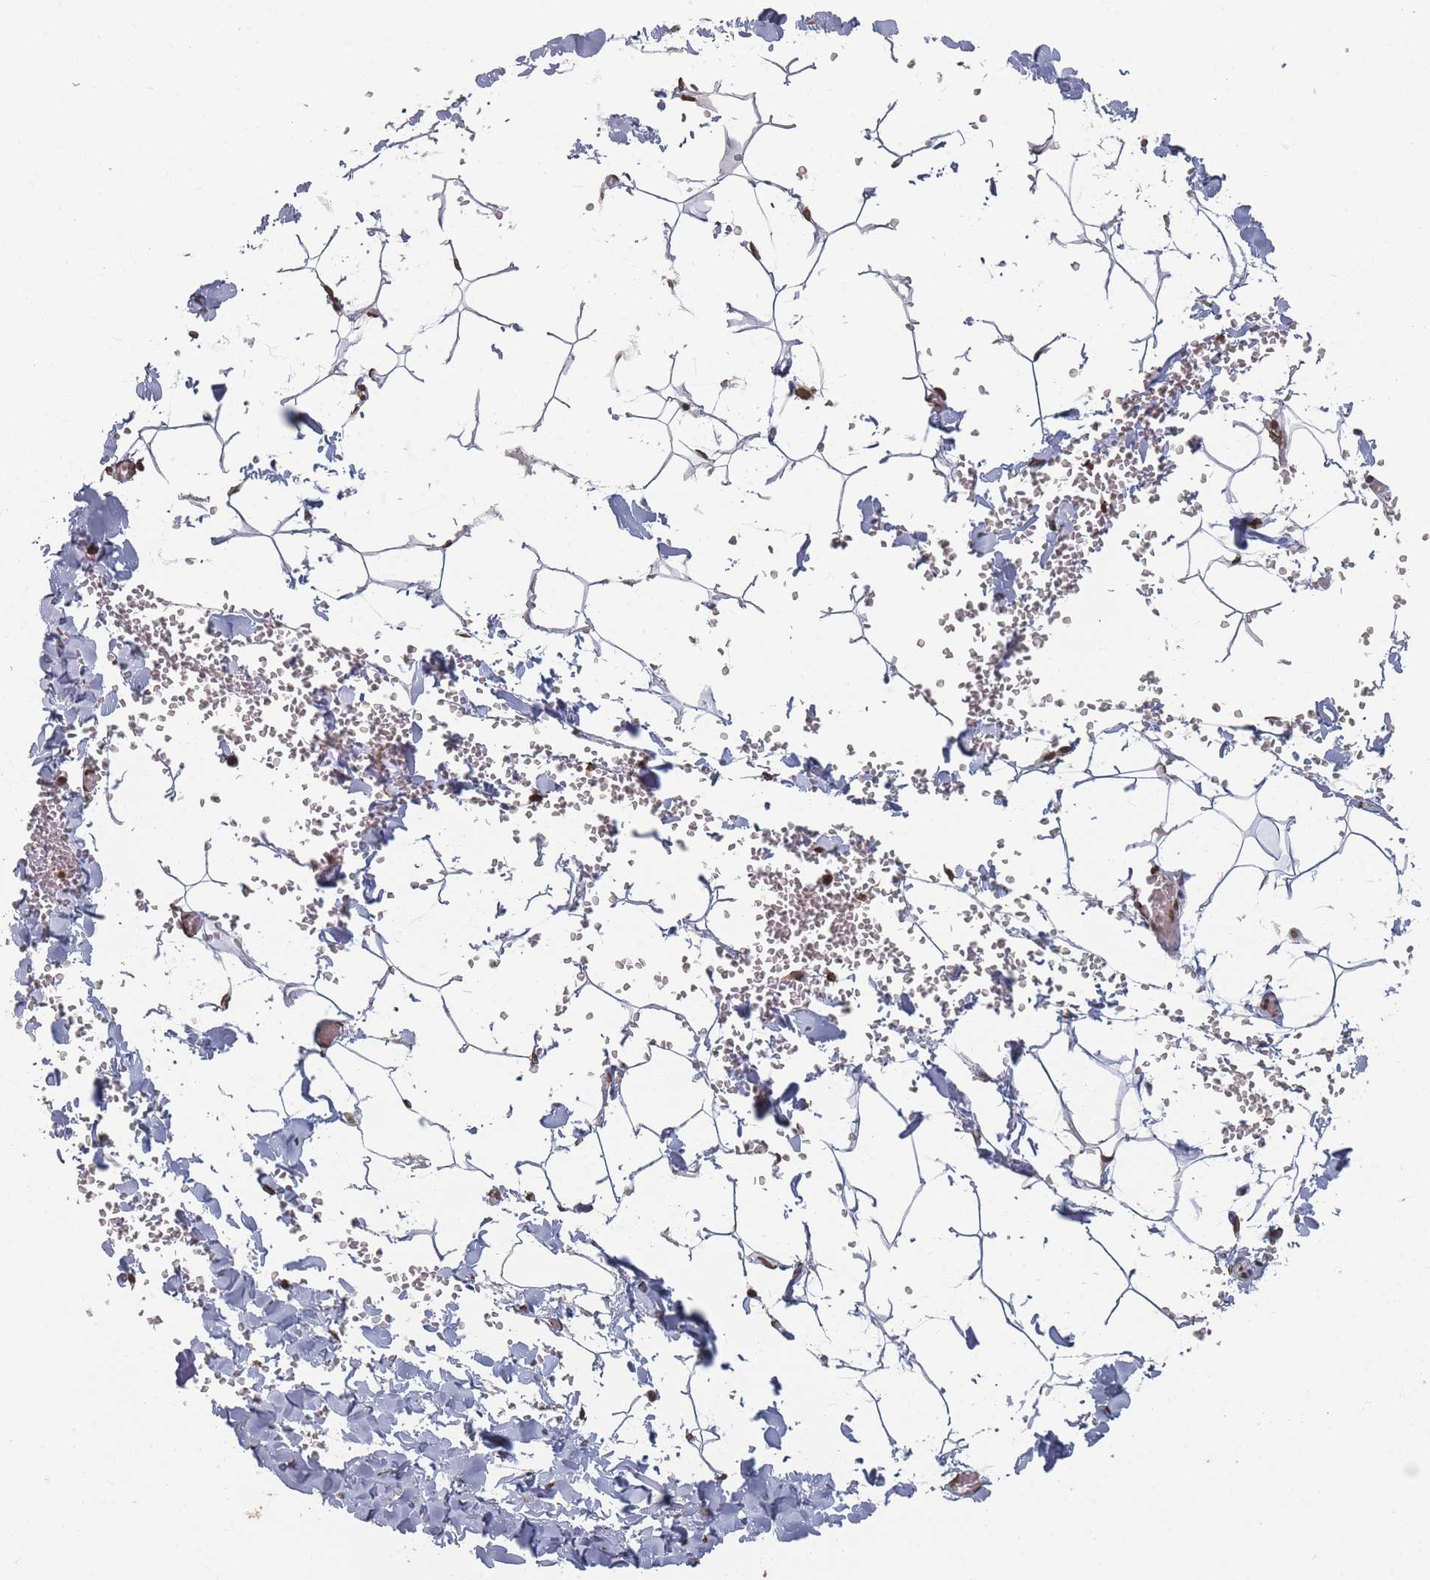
{"staining": {"intensity": "strong", "quantity": "25%-75%", "location": "nuclear"}, "tissue": "adipose tissue", "cell_type": "Adipocytes", "image_type": "normal", "snomed": [{"axis": "morphology", "description": "Normal tissue, NOS"}, {"axis": "topography", "description": "Gallbladder"}, {"axis": "topography", "description": "Peripheral nerve tissue"}], "caption": "This micrograph shows unremarkable adipose tissue stained with immunohistochemistry to label a protein in brown. The nuclear of adipocytes show strong positivity for the protein. Nuclei are counter-stained blue.", "gene": "PLEKHG5", "patient": {"sex": "male", "age": 38}}